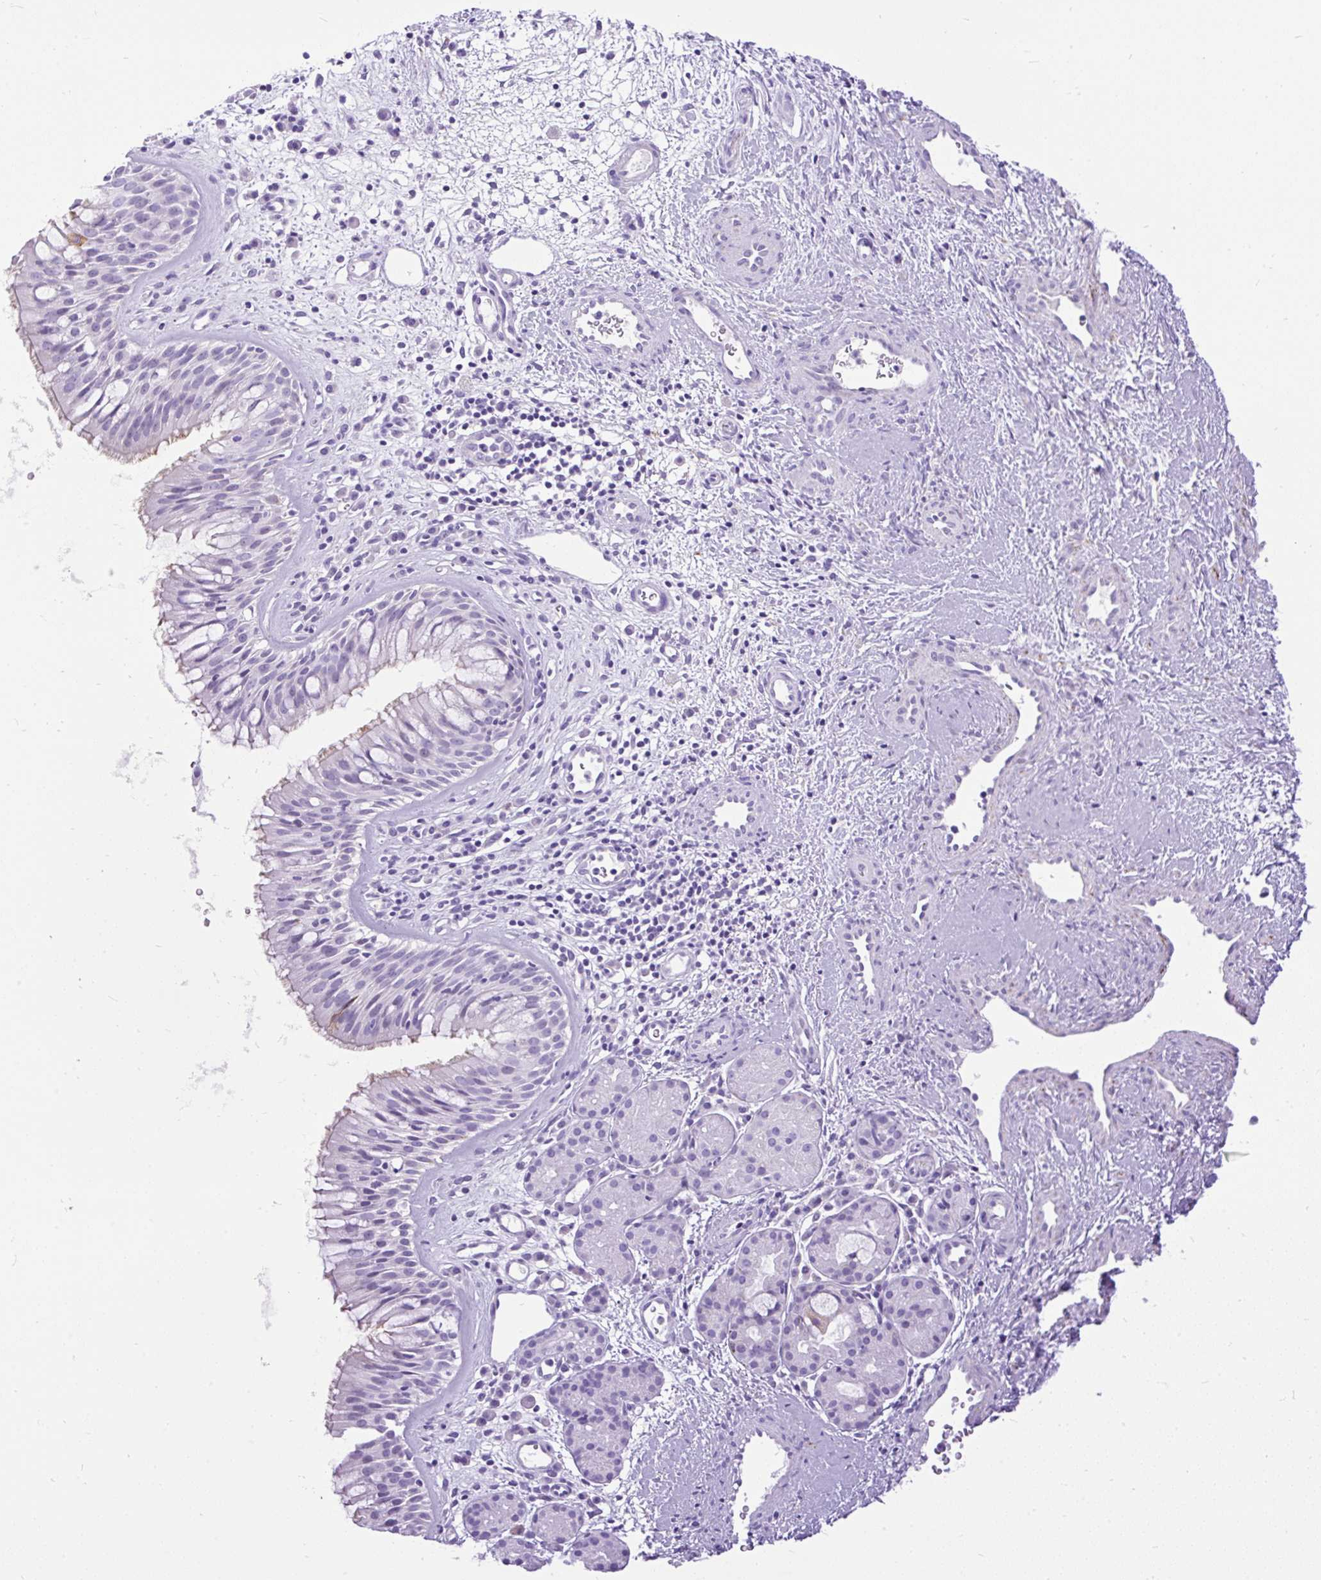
{"staining": {"intensity": "negative", "quantity": "none", "location": "none"}, "tissue": "nasopharynx", "cell_type": "Respiratory epithelial cells", "image_type": "normal", "snomed": [{"axis": "morphology", "description": "Normal tissue, NOS"}, {"axis": "topography", "description": "Nasopharynx"}], "caption": "DAB immunohistochemical staining of normal nasopharynx demonstrates no significant staining in respiratory epithelial cells.", "gene": "ZNF256", "patient": {"sex": "male", "age": 65}}